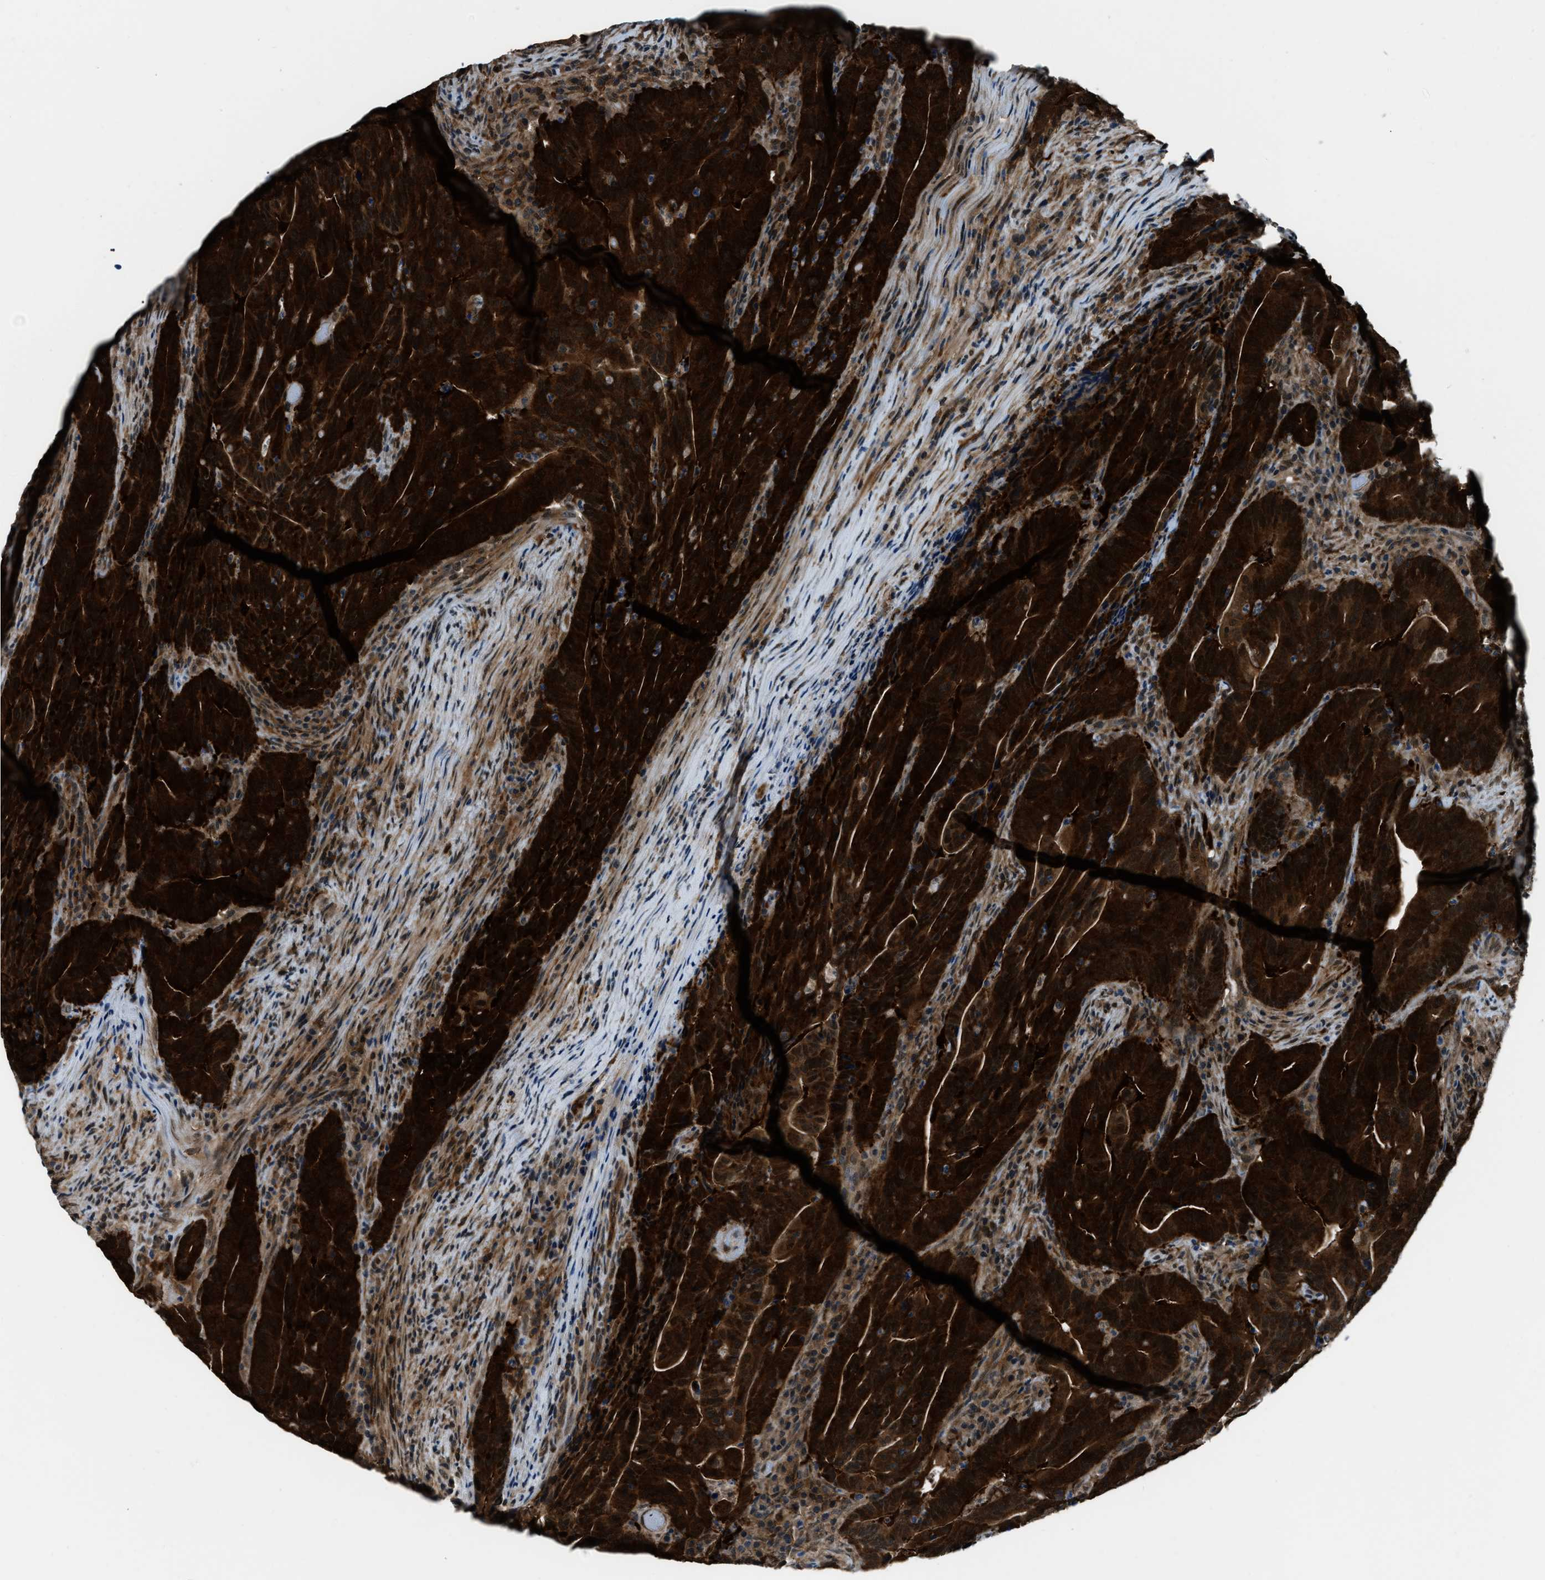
{"staining": {"intensity": "strong", "quantity": ">75%", "location": "cytoplasmic/membranous,nuclear"}, "tissue": "colorectal cancer", "cell_type": "Tumor cells", "image_type": "cancer", "snomed": [{"axis": "morphology", "description": "Adenocarcinoma, NOS"}, {"axis": "topography", "description": "Colon"}], "caption": "This is an image of immunohistochemistry staining of adenocarcinoma (colorectal), which shows strong staining in the cytoplasmic/membranous and nuclear of tumor cells.", "gene": "NUDCD3", "patient": {"sex": "female", "age": 66}}